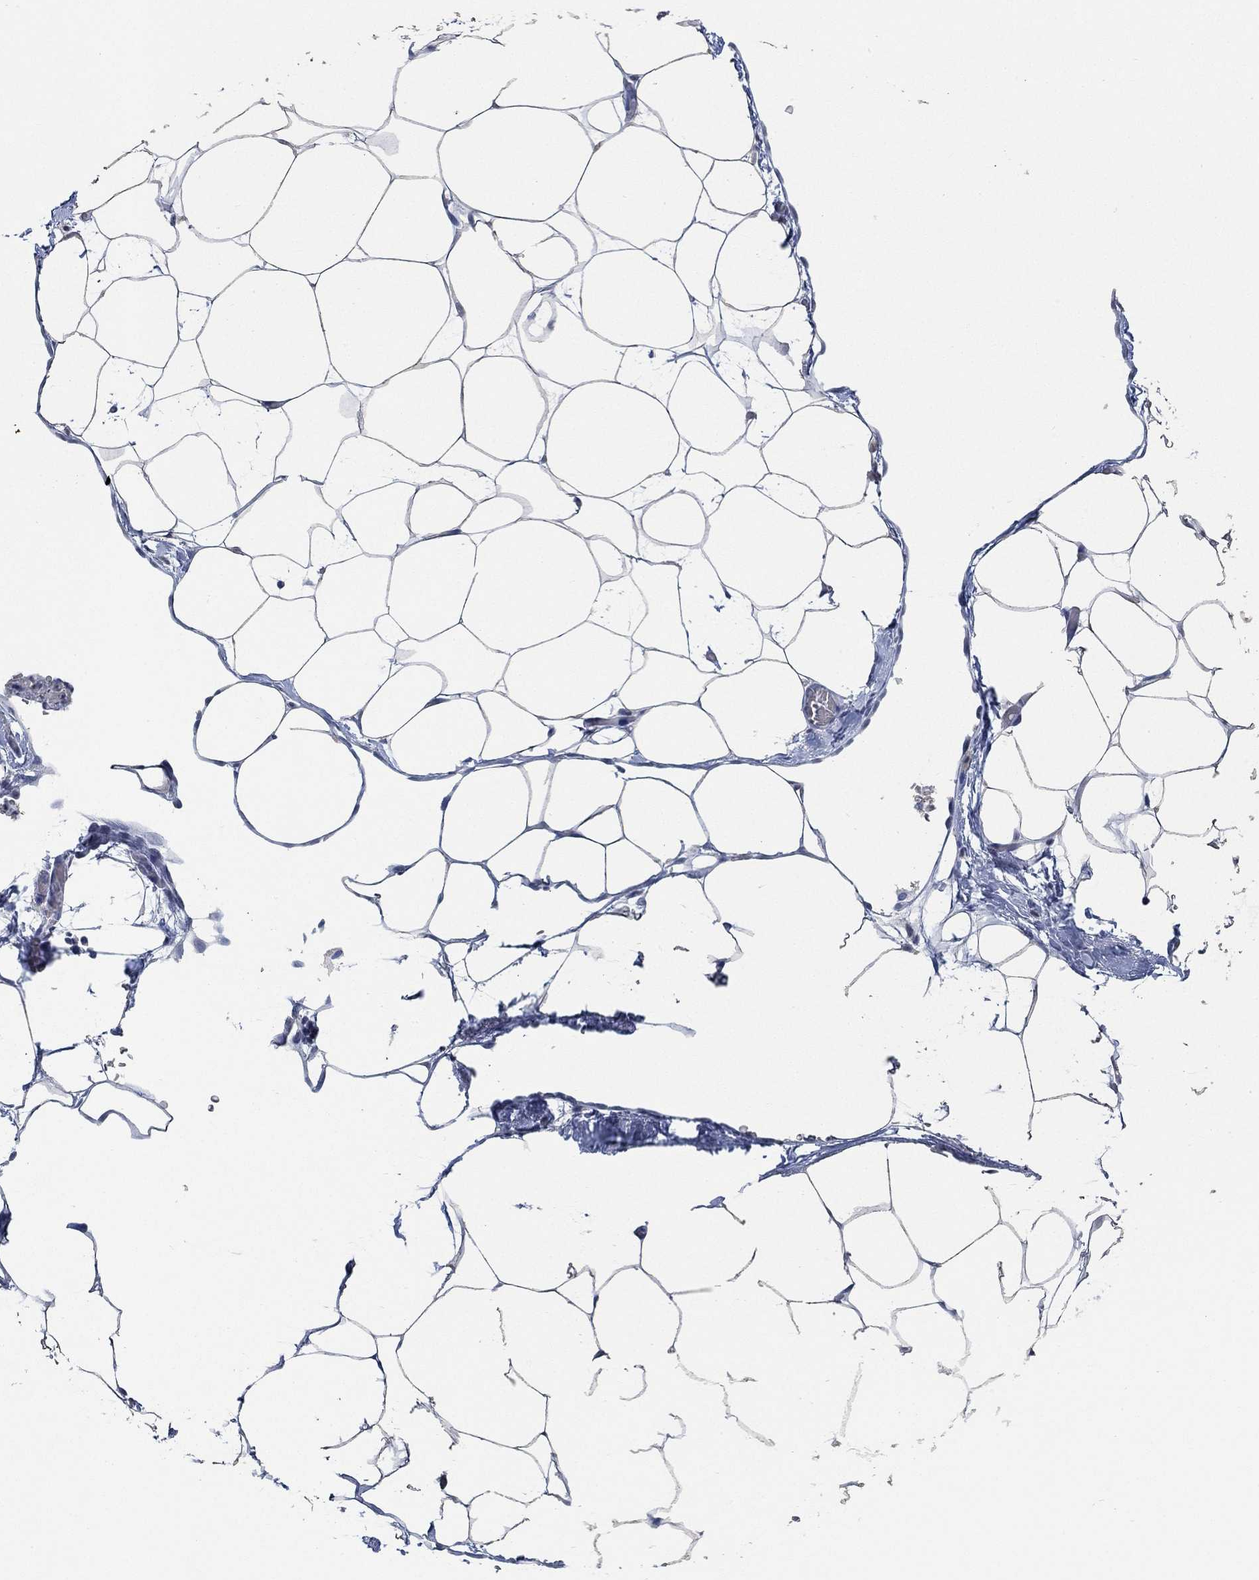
{"staining": {"intensity": "negative", "quantity": "none", "location": "none"}, "tissue": "adipose tissue", "cell_type": "Adipocytes", "image_type": "normal", "snomed": [{"axis": "morphology", "description": "Normal tissue, NOS"}, {"axis": "topography", "description": "Adipose tissue"}], "caption": "Protein analysis of normal adipose tissue reveals no significant positivity in adipocytes. Nuclei are stained in blue.", "gene": "PPP1R17", "patient": {"sex": "male", "age": 57}}